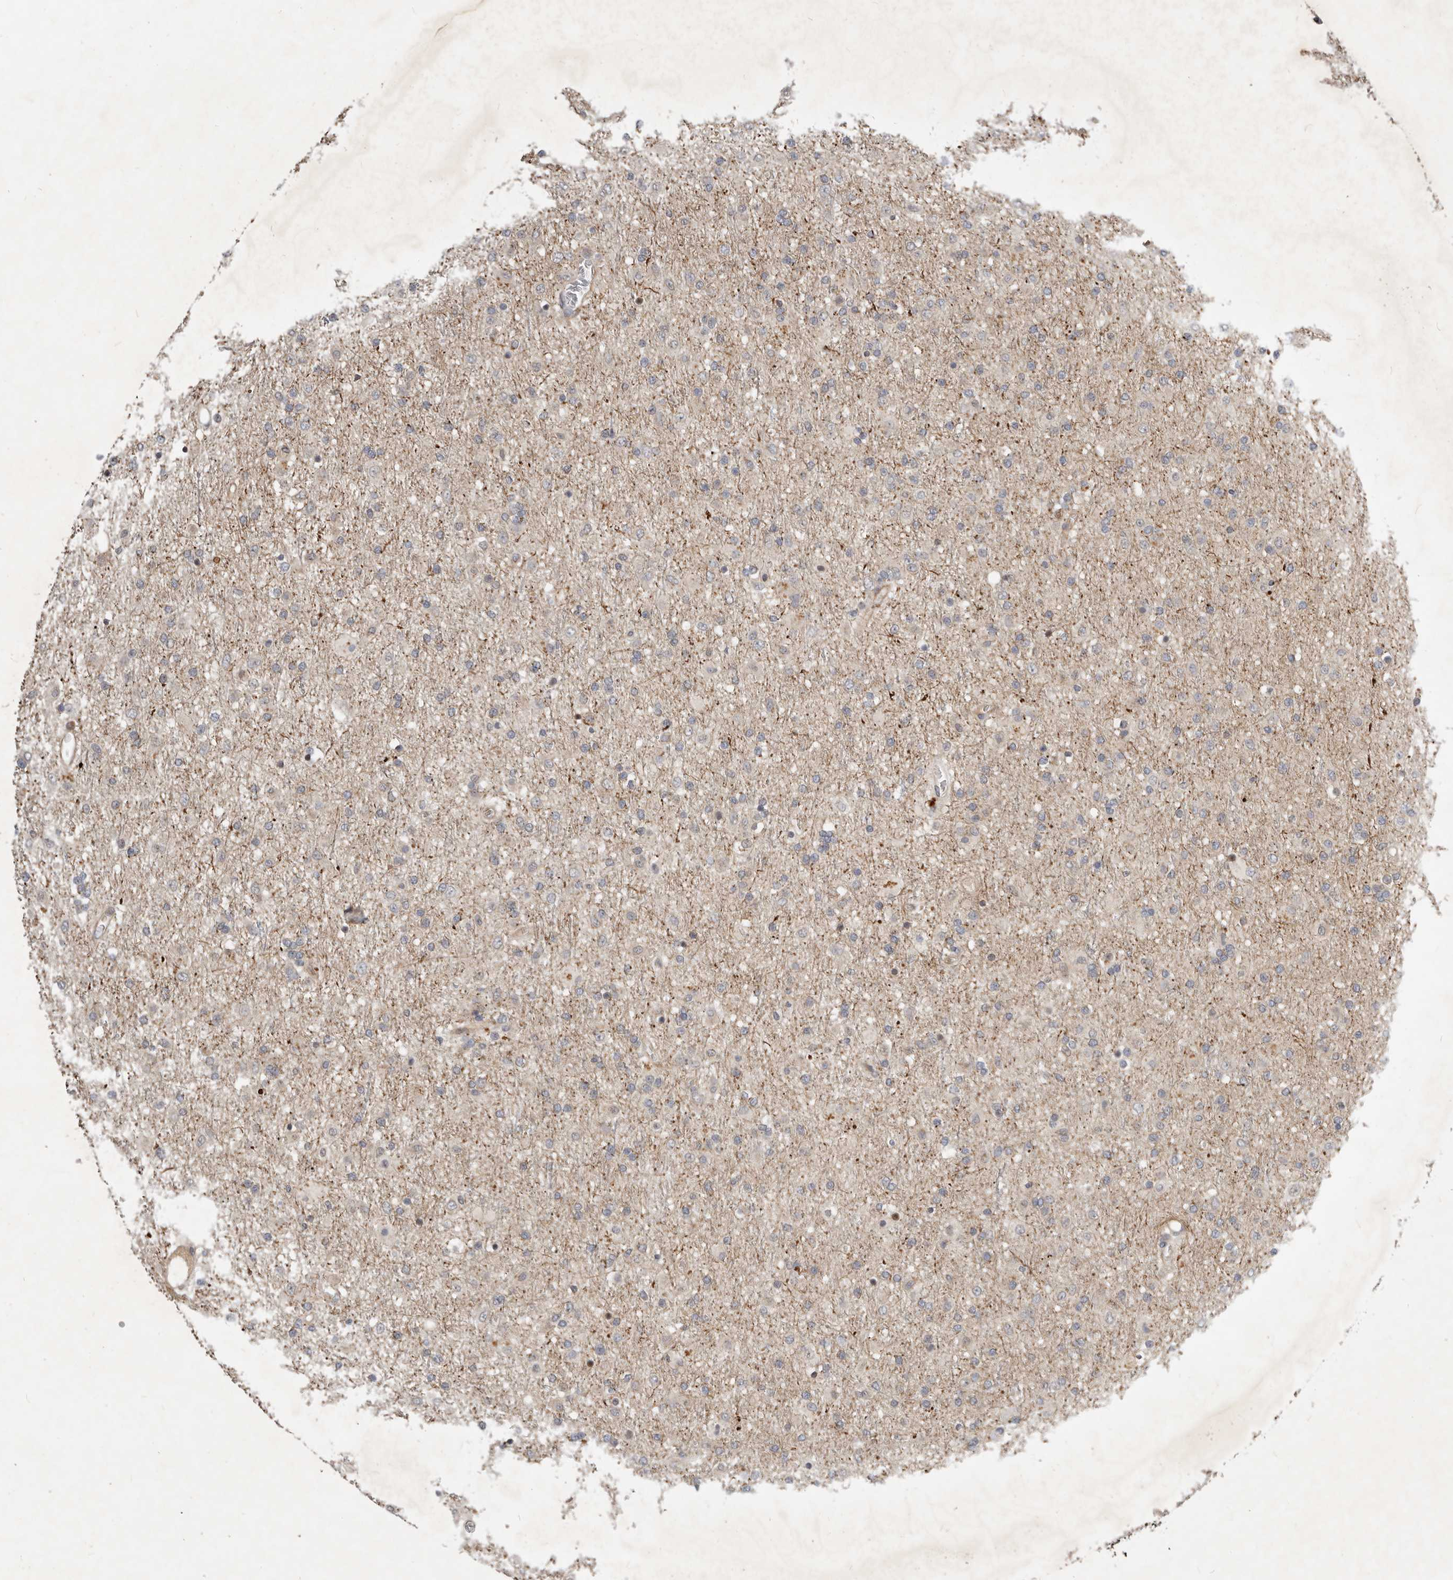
{"staining": {"intensity": "negative", "quantity": "none", "location": "none"}, "tissue": "glioma", "cell_type": "Tumor cells", "image_type": "cancer", "snomed": [{"axis": "morphology", "description": "Glioma, malignant, Low grade"}, {"axis": "topography", "description": "Brain"}], "caption": "An IHC image of malignant low-grade glioma is shown. There is no staining in tumor cells of malignant low-grade glioma.", "gene": "NPY4R", "patient": {"sex": "male", "age": 65}}